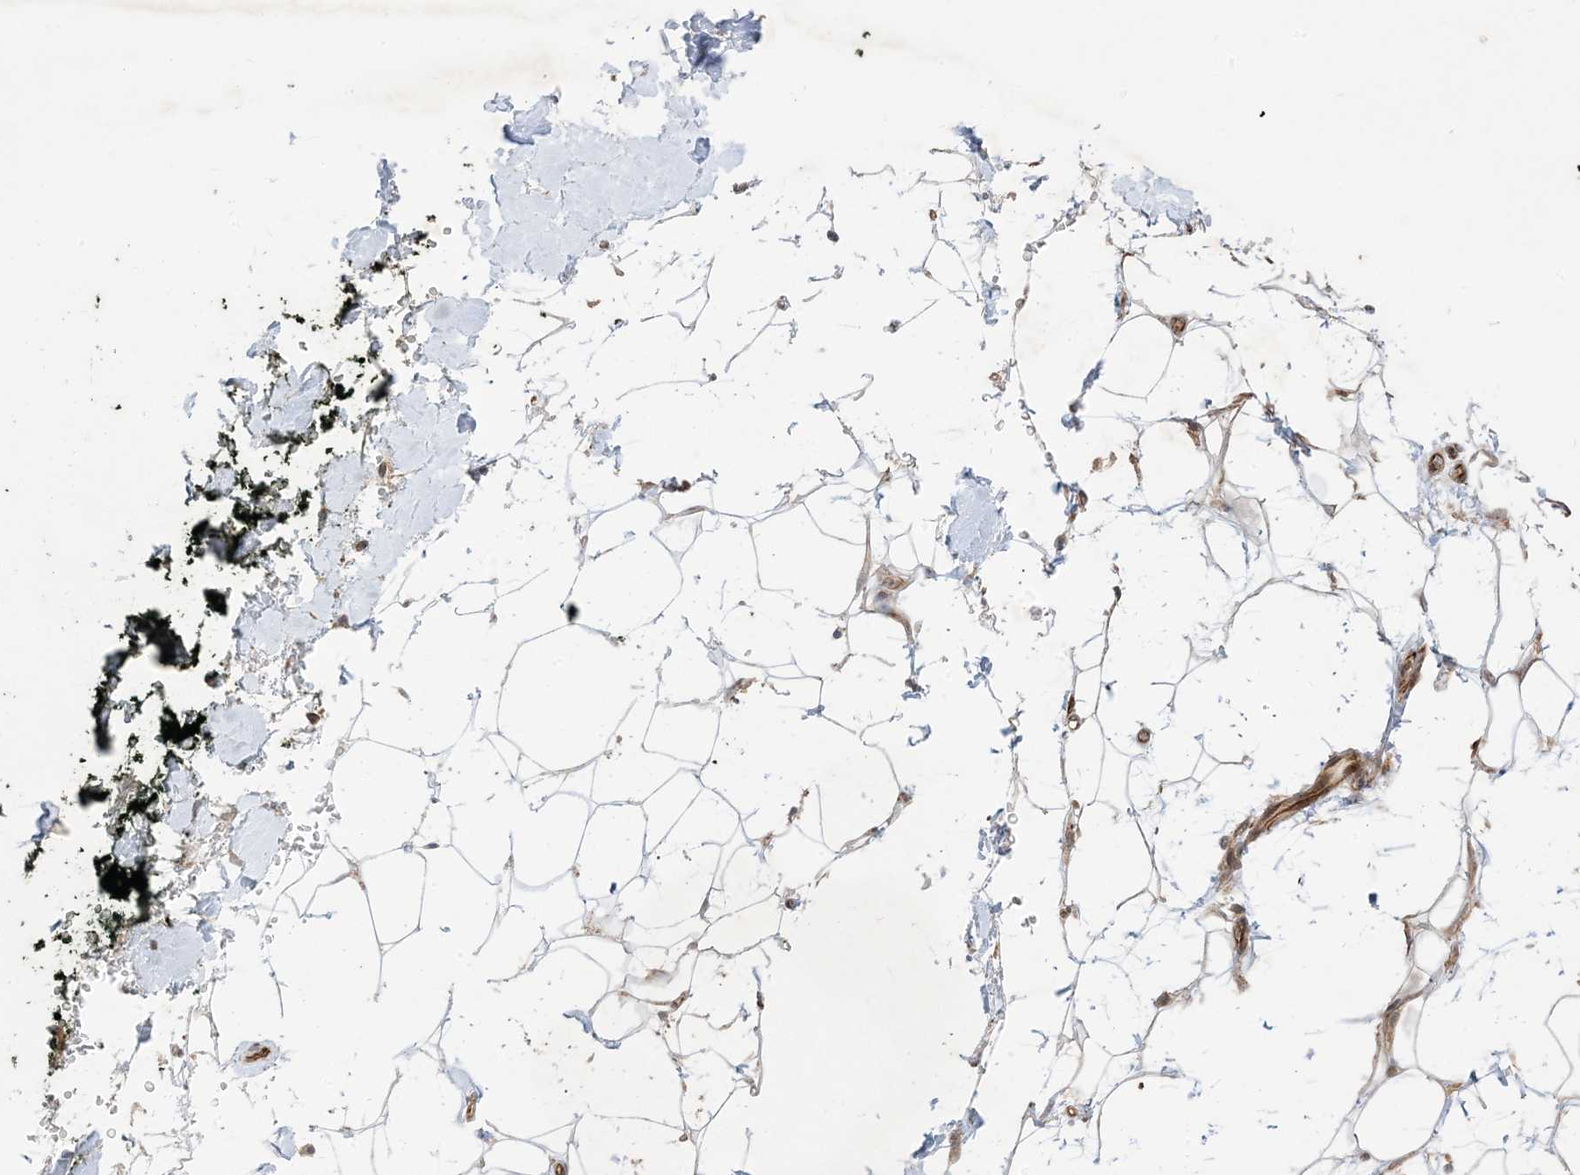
{"staining": {"intensity": "moderate", "quantity": "<25%", "location": "cytoplasmic/membranous"}, "tissue": "adipose tissue", "cell_type": "Adipocytes", "image_type": "normal", "snomed": [{"axis": "morphology", "description": "Normal tissue, NOS"}, {"axis": "morphology", "description": "Adenocarcinoma, NOS"}, {"axis": "topography", "description": "Pancreas"}, {"axis": "topography", "description": "Peripheral nerve tissue"}], "caption": "Adipose tissue stained with DAB immunohistochemistry (IHC) displays low levels of moderate cytoplasmic/membranous positivity in about <25% of adipocytes.", "gene": "SOGA3", "patient": {"sex": "male", "age": 59}}